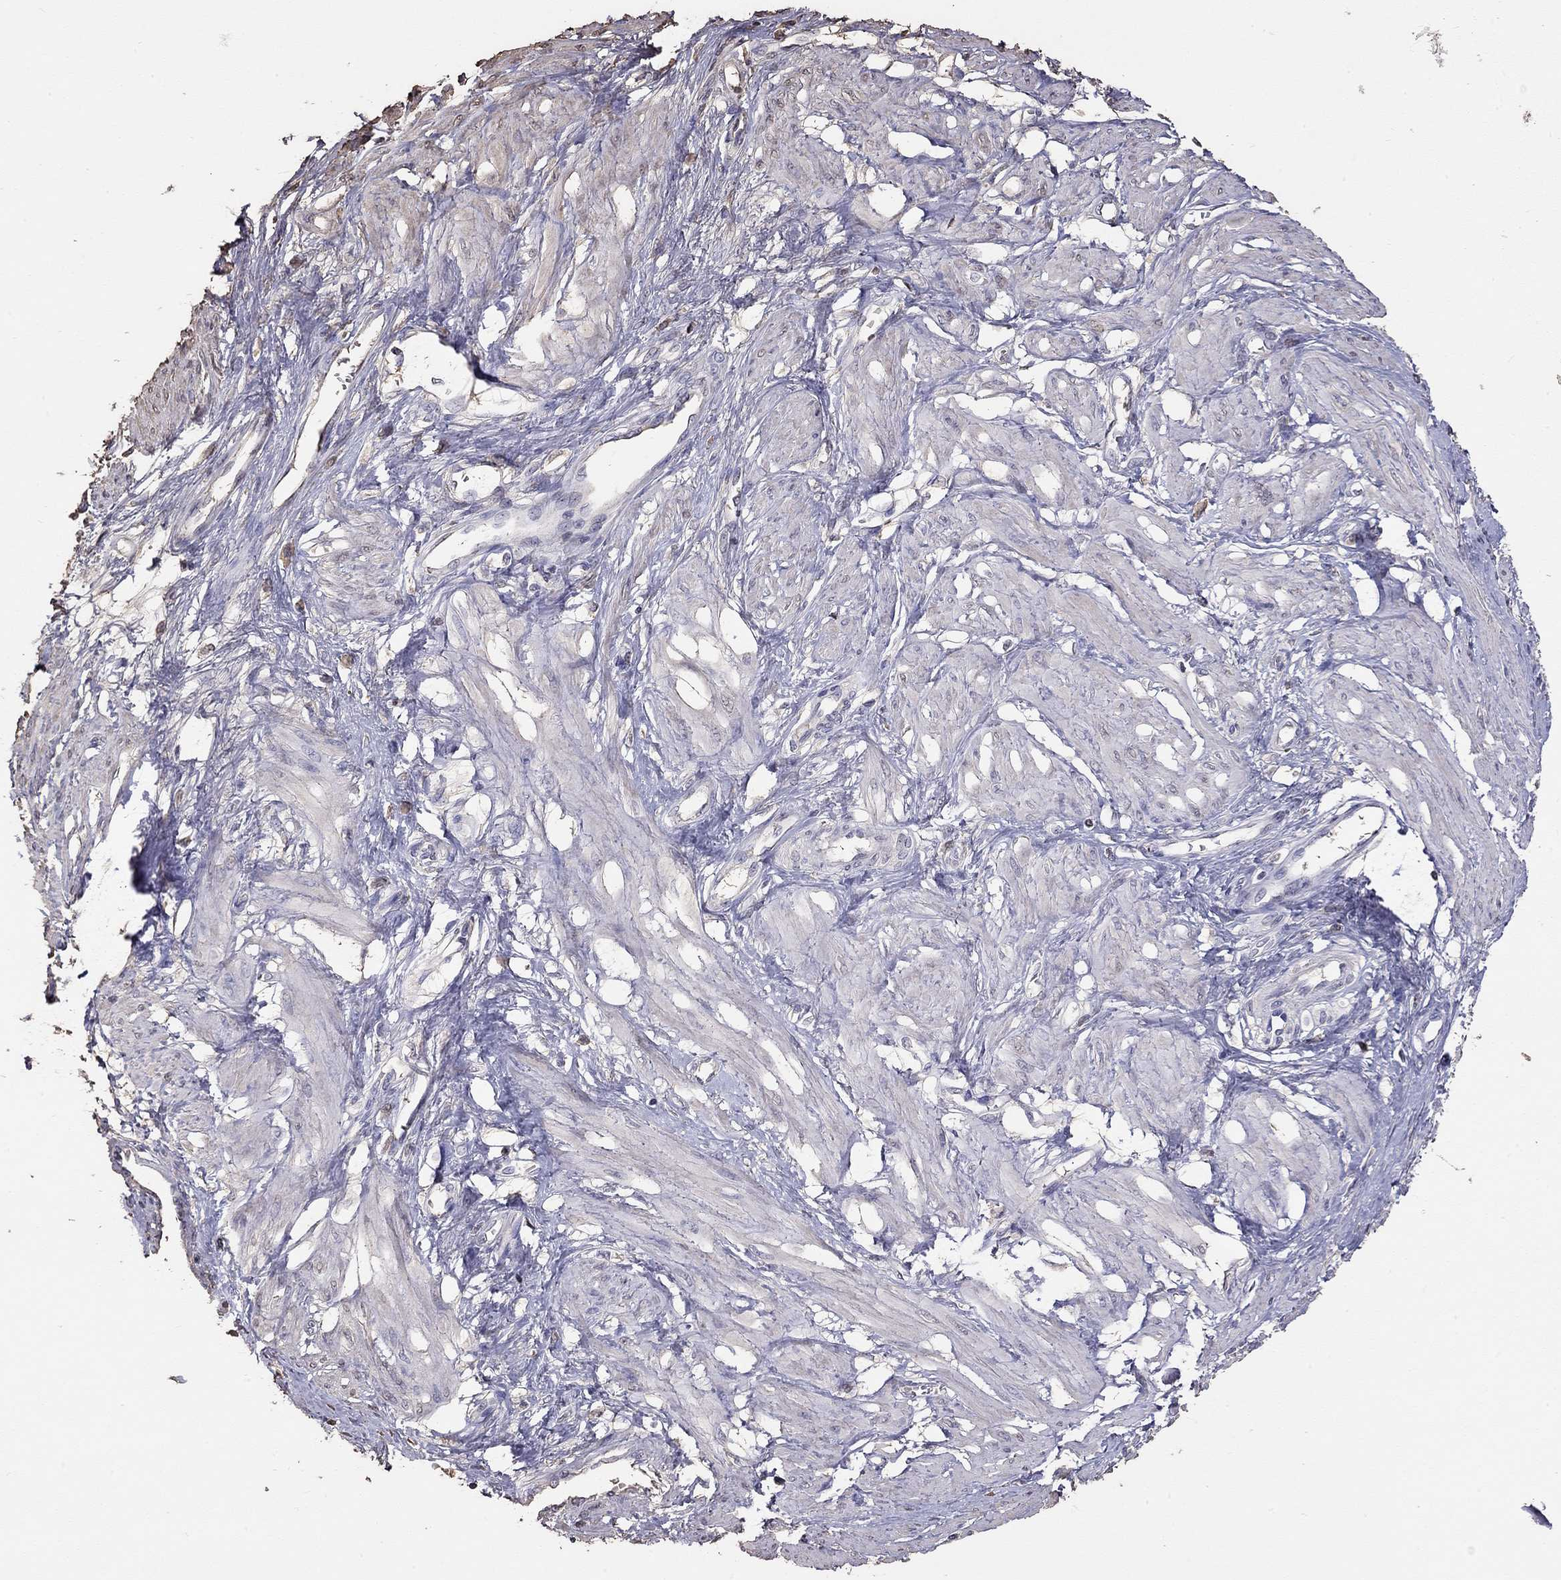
{"staining": {"intensity": "negative", "quantity": "none", "location": "none"}, "tissue": "smooth muscle", "cell_type": "Smooth muscle cells", "image_type": "normal", "snomed": [{"axis": "morphology", "description": "Normal tissue, NOS"}, {"axis": "topography", "description": "Smooth muscle"}, {"axis": "topography", "description": "Uterus"}], "caption": "Immunohistochemistry (IHC) image of unremarkable smooth muscle stained for a protein (brown), which displays no positivity in smooth muscle cells.", "gene": "SUN3", "patient": {"sex": "female", "age": 39}}